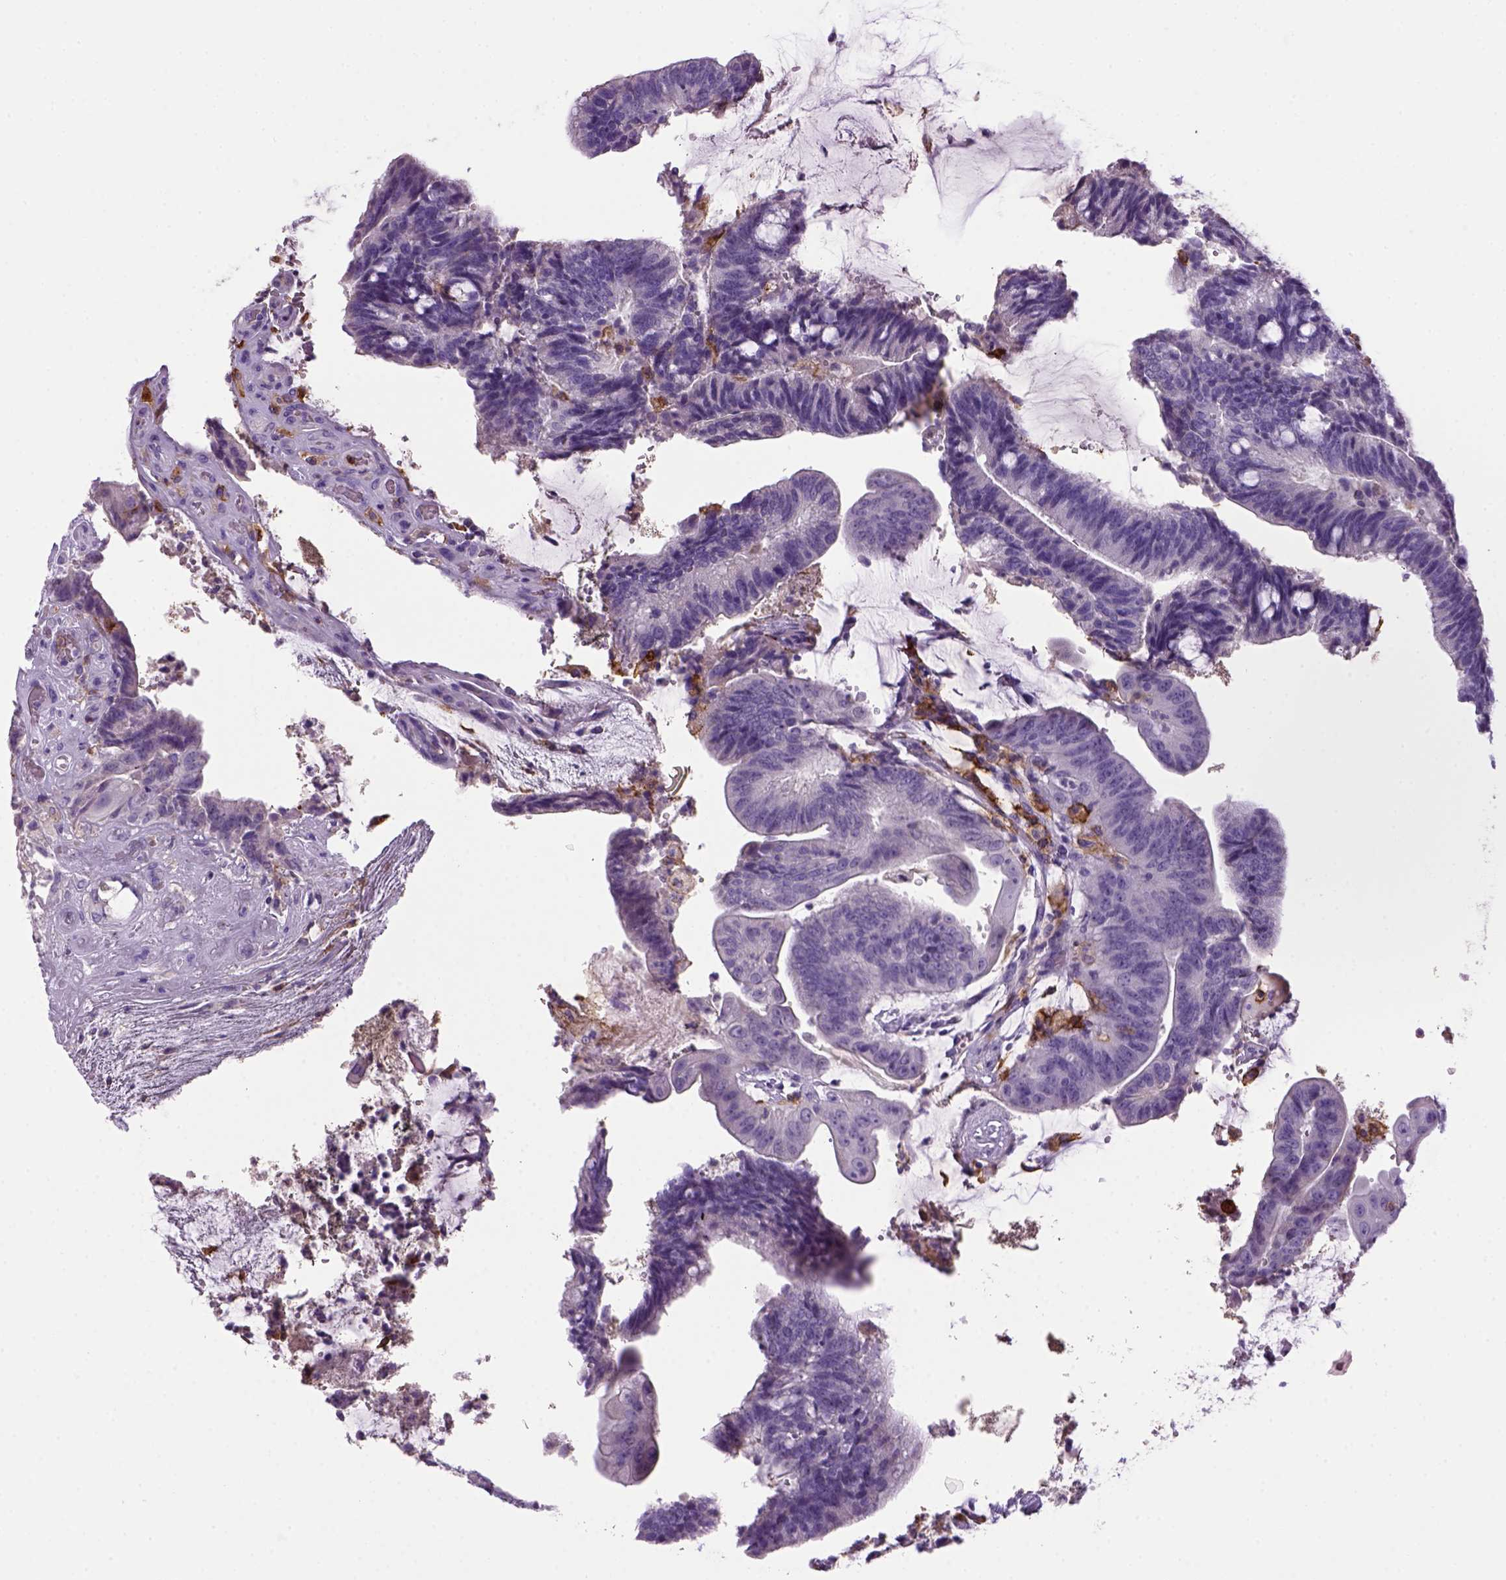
{"staining": {"intensity": "negative", "quantity": "none", "location": "none"}, "tissue": "colorectal cancer", "cell_type": "Tumor cells", "image_type": "cancer", "snomed": [{"axis": "morphology", "description": "Adenocarcinoma, NOS"}, {"axis": "topography", "description": "Colon"}], "caption": "A high-resolution micrograph shows immunohistochemistry staining of adenocarcinoma (colorectal), which reveals no significant positivity in tumor cells. The staining is performed using DAB (3,3'-diaminobenzidine) brown chromogen with nuclei counter-stained in using hematoxylin.", "gene": "CD14", "patient": {"sex": "female", "age": 43}}